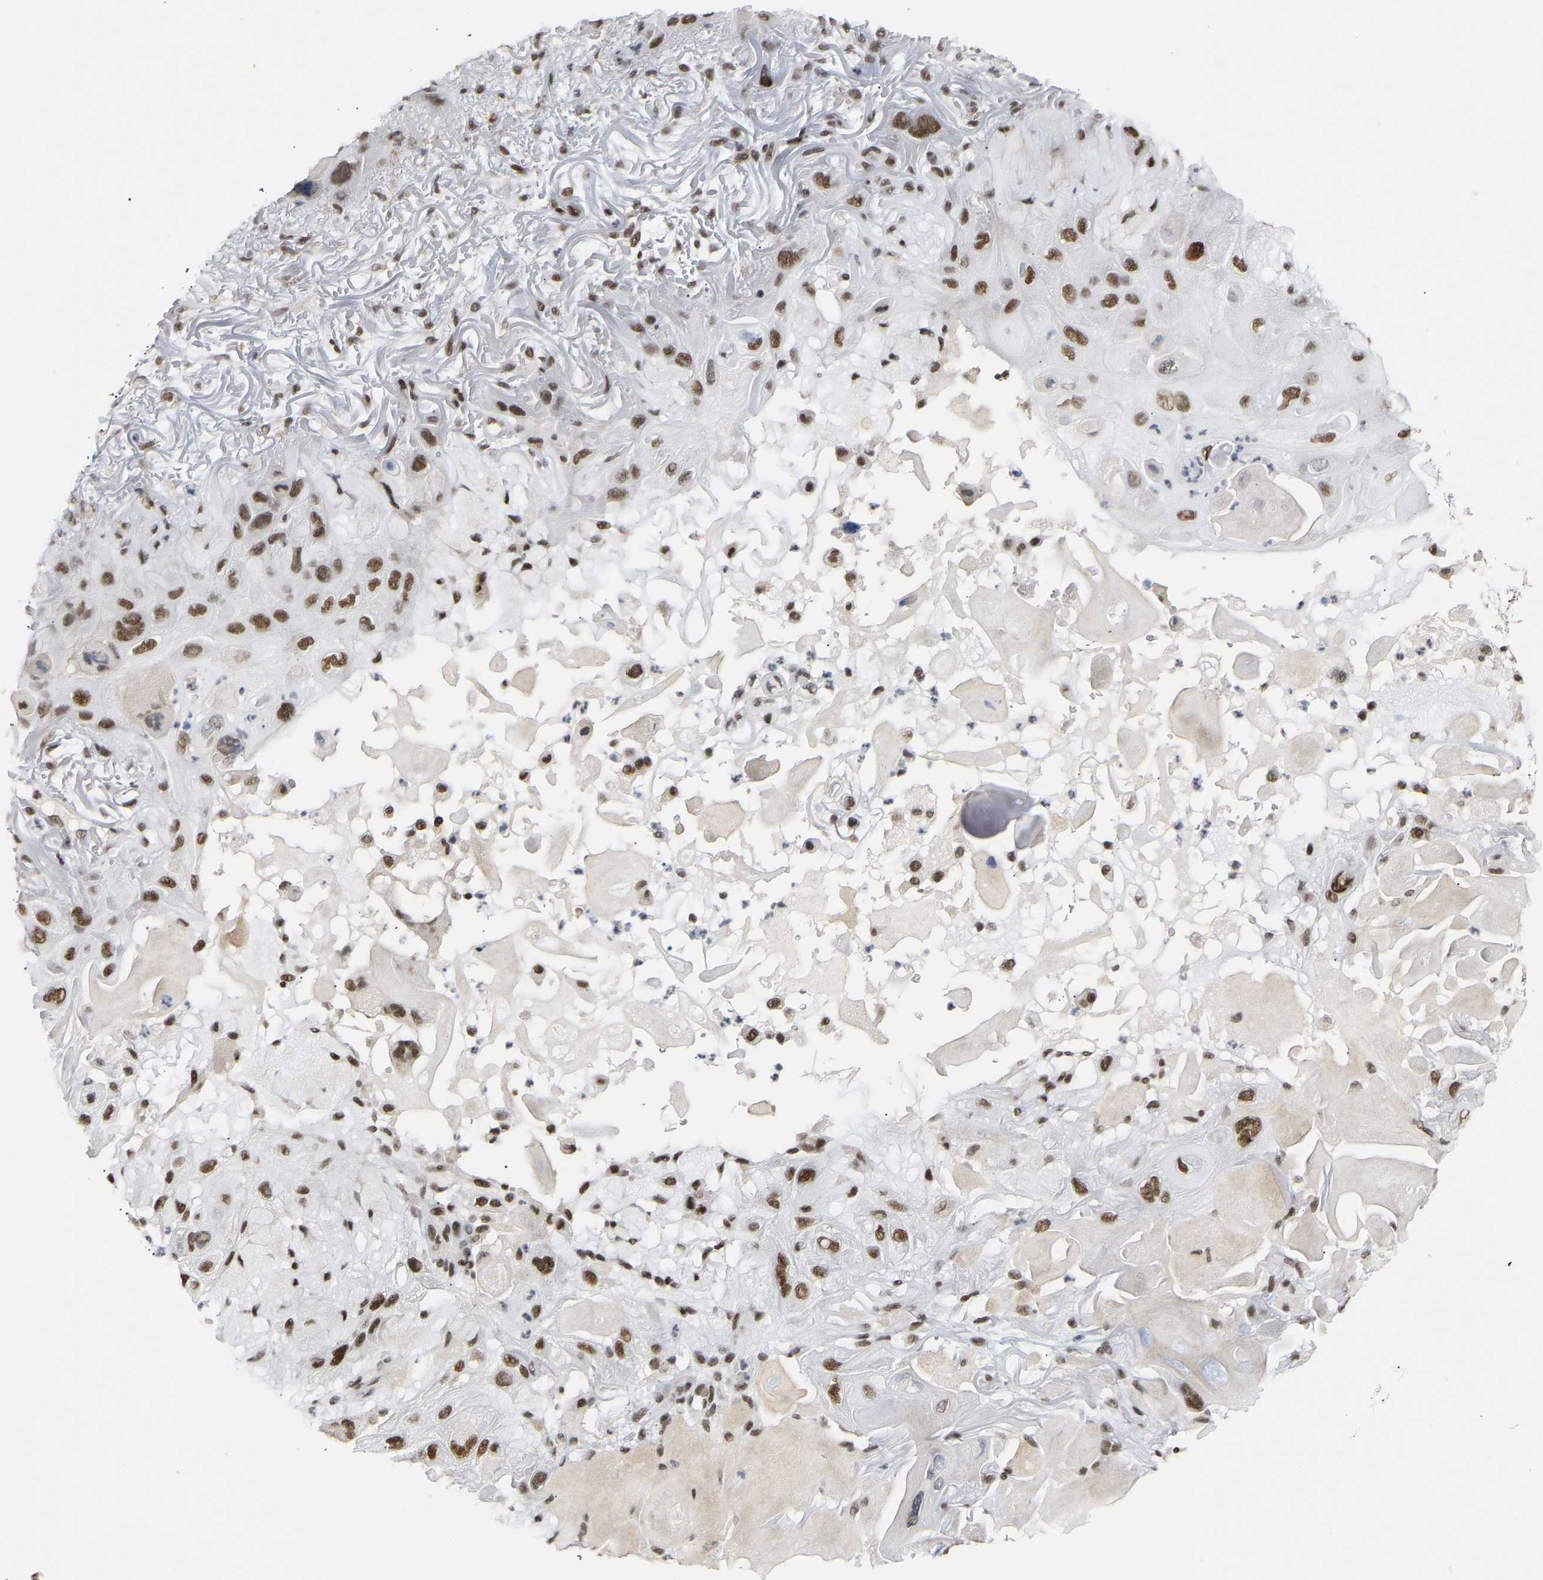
{"staining": {"intensity": "strong", "quantity": ">75%", "location": "nuclear"}, "tissue": "skin cancer", "cell_type": "Tumor cells", "image_type": "cancer", "snomed": [{"axis": "morphology", "description": "Squamous cell carcinoma, NOS"}, {"axis": "topography", "description": "Skin"}], "caption": "Squamous cell carcinoma (skin) was stained to show a protein in brown. There is high levels of strong nuclear staining in approximately >75% of tumor cells. (DAB = brown stain, brightfield microscopy at high magnification).", "gene": "NELFB", "patient": {"sex": "female", "age": 77}}